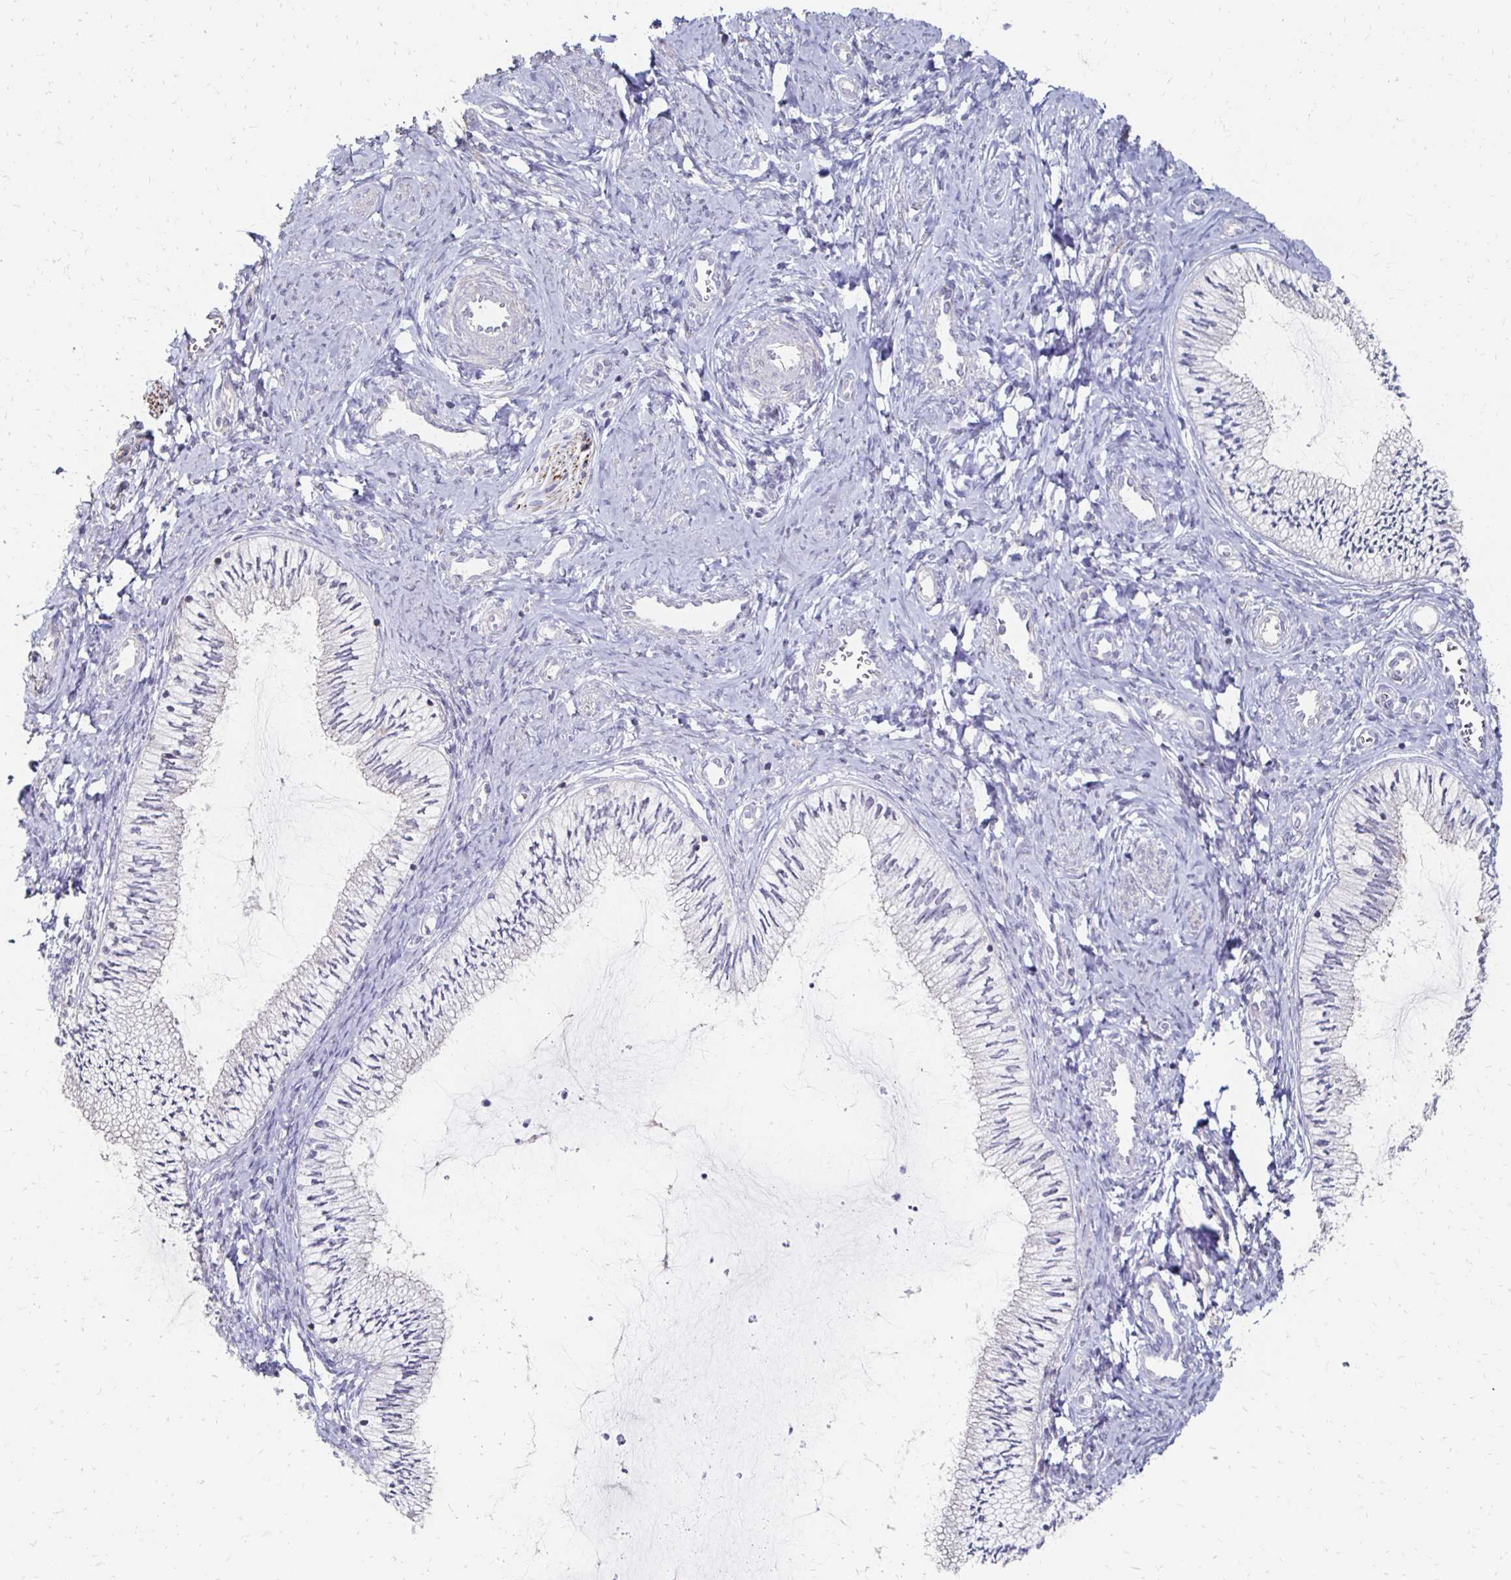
{"staining": {"intensity": "negative", "quantity": "none", "location": "none"}, "tissue": "cervix", "cell_type": "Glandular cells", "image_type": "normal", "snomed": [{"axis": "morphology", "description": "Normal tissue, NOS"}, {"axis": "topography", "description": "Cervix"}], "caption": "Glandular cells show no significant protein staining in unremarkable cervix.", "gene": "ZNF727", "patient": {"sex": "female", "age": 24}}